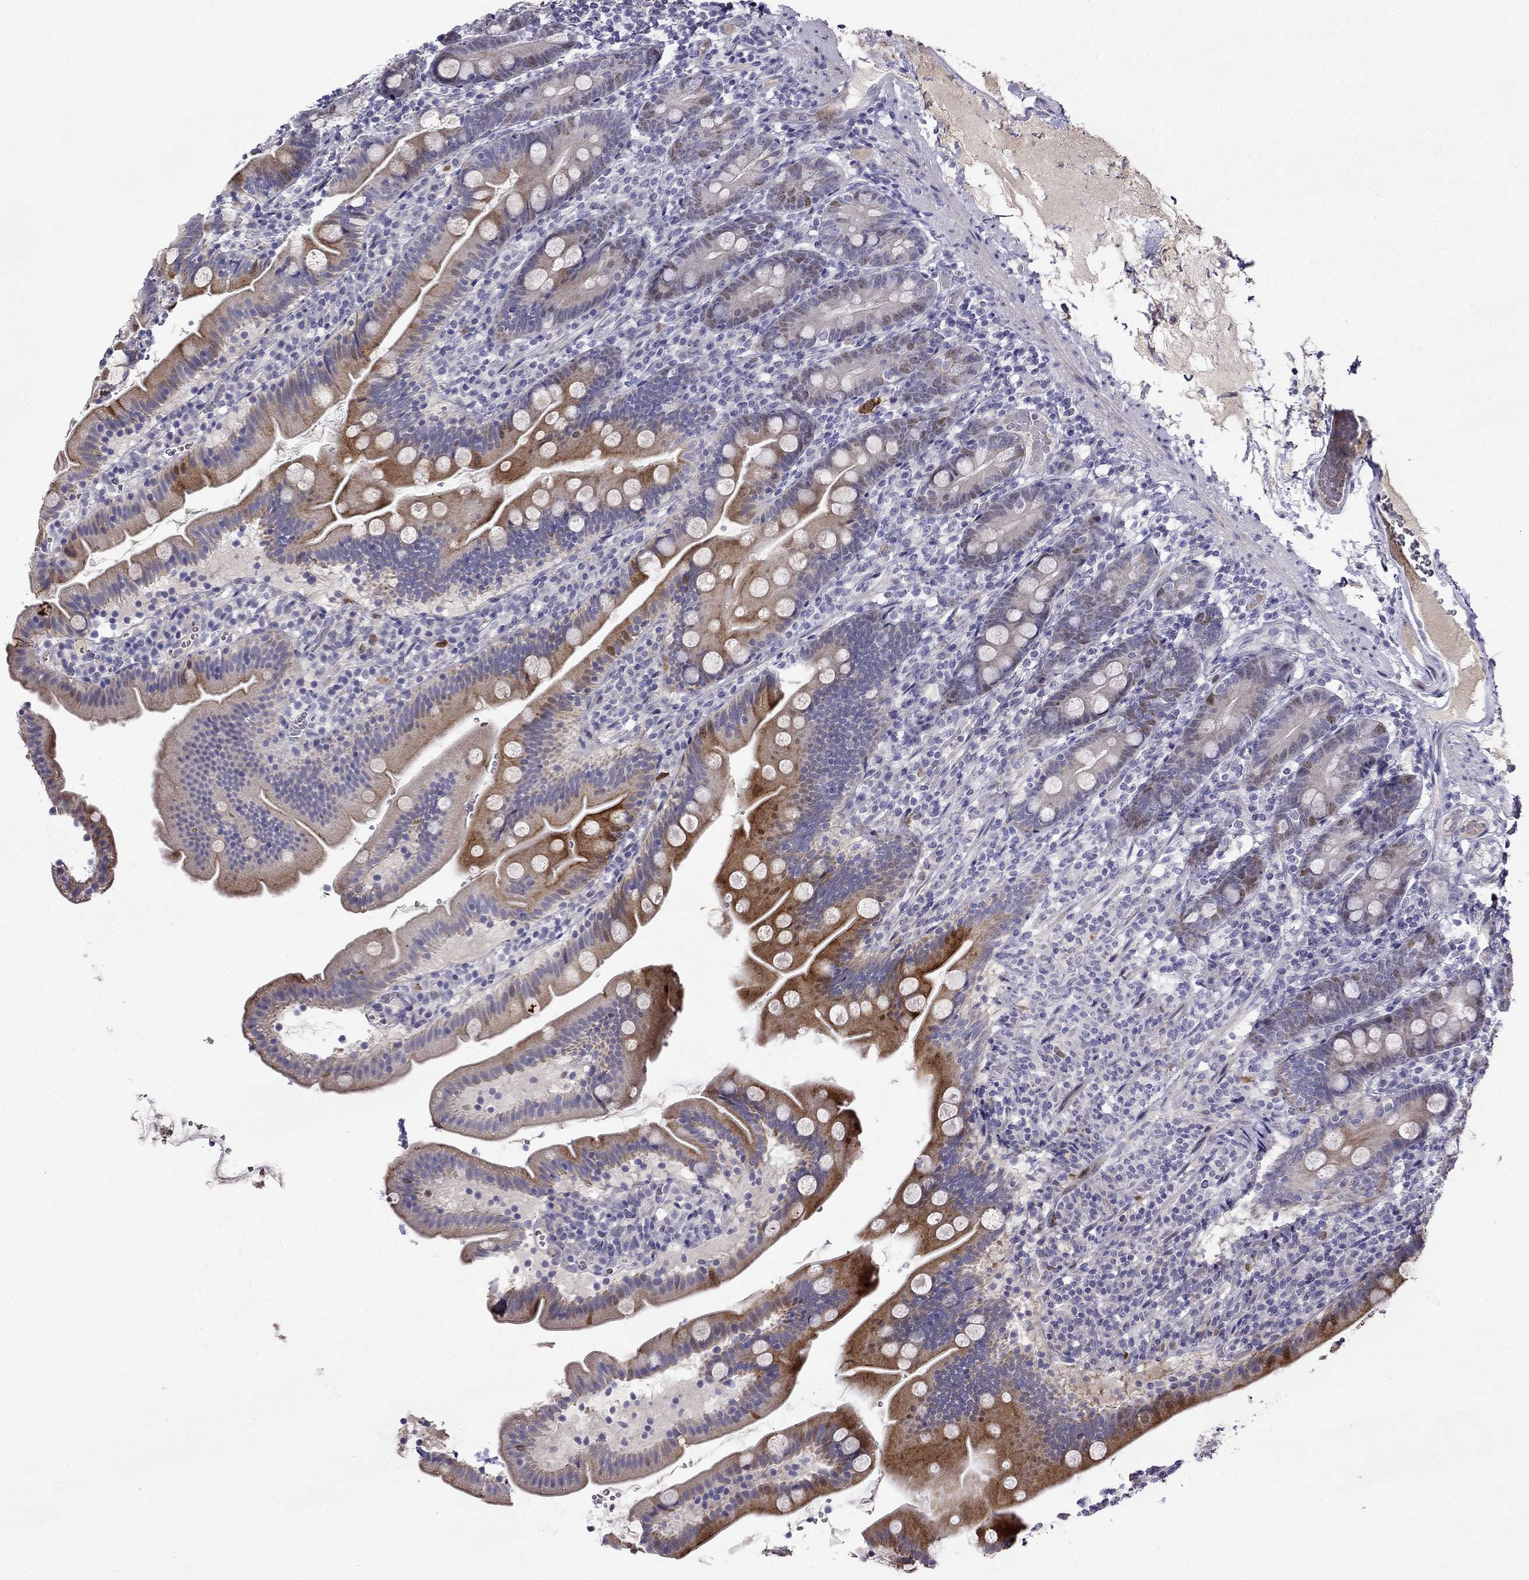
{"staining": {"intensity": "strong", "quantity": "25%-75%", "location": "cytoplasmic/membranous"}, "tissue": "duodenum", "cell_type": "Glandular cells", "image_type": "normal", "snomed": [{"axis": "morphology", "description": "Normal tissue, NOS"}, {"axis": "topography", "description": "Duodenum"}], "caption": "Immunohistochemical staining of normal human duodenum reveals high levels of strong cytoplasmic/membranous positivity in approximately 25%-75% of glandular cells.", "gene": "UHRF1", "patient": {"sex": "female", "age": 67}}